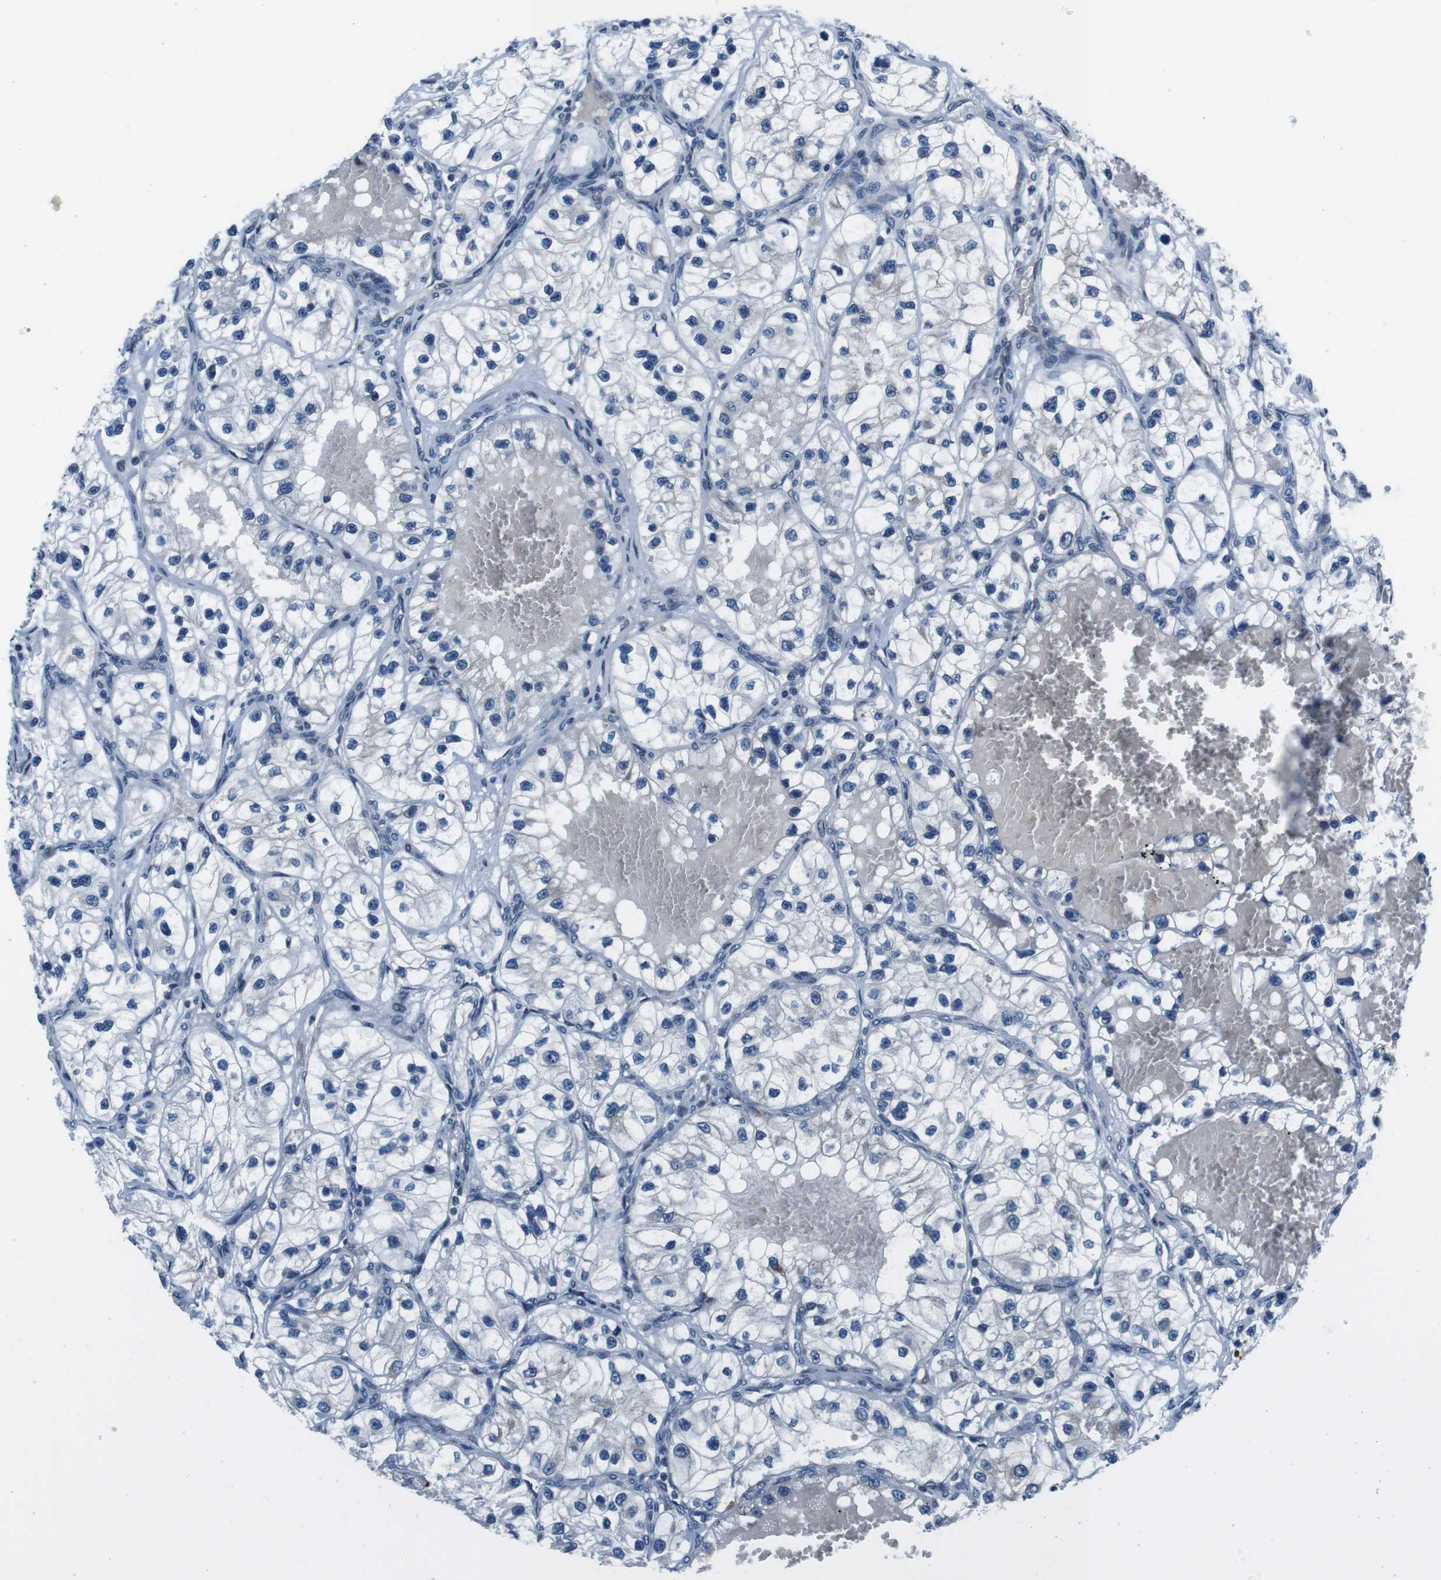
{"staining": {"intensity": "negative", "quantity": "none", "location": "none"}, "tissue": "renal cancer", "cell_type": "Tumor cells", "image_type": "cancer", "snomed": [{"axis": "morphology", "description": "Adenocarcinoma, NOS"}, {"axis": "topography", "description": "Kidney"}], "caption": "DAB (3,3'-diaminobenzidine) immunohistochemical staining of human renal cancer demonstrates no significant staining in tumor cells.", "gene": "NUCB2", "patient": {"sex": "female", "age": 57}}